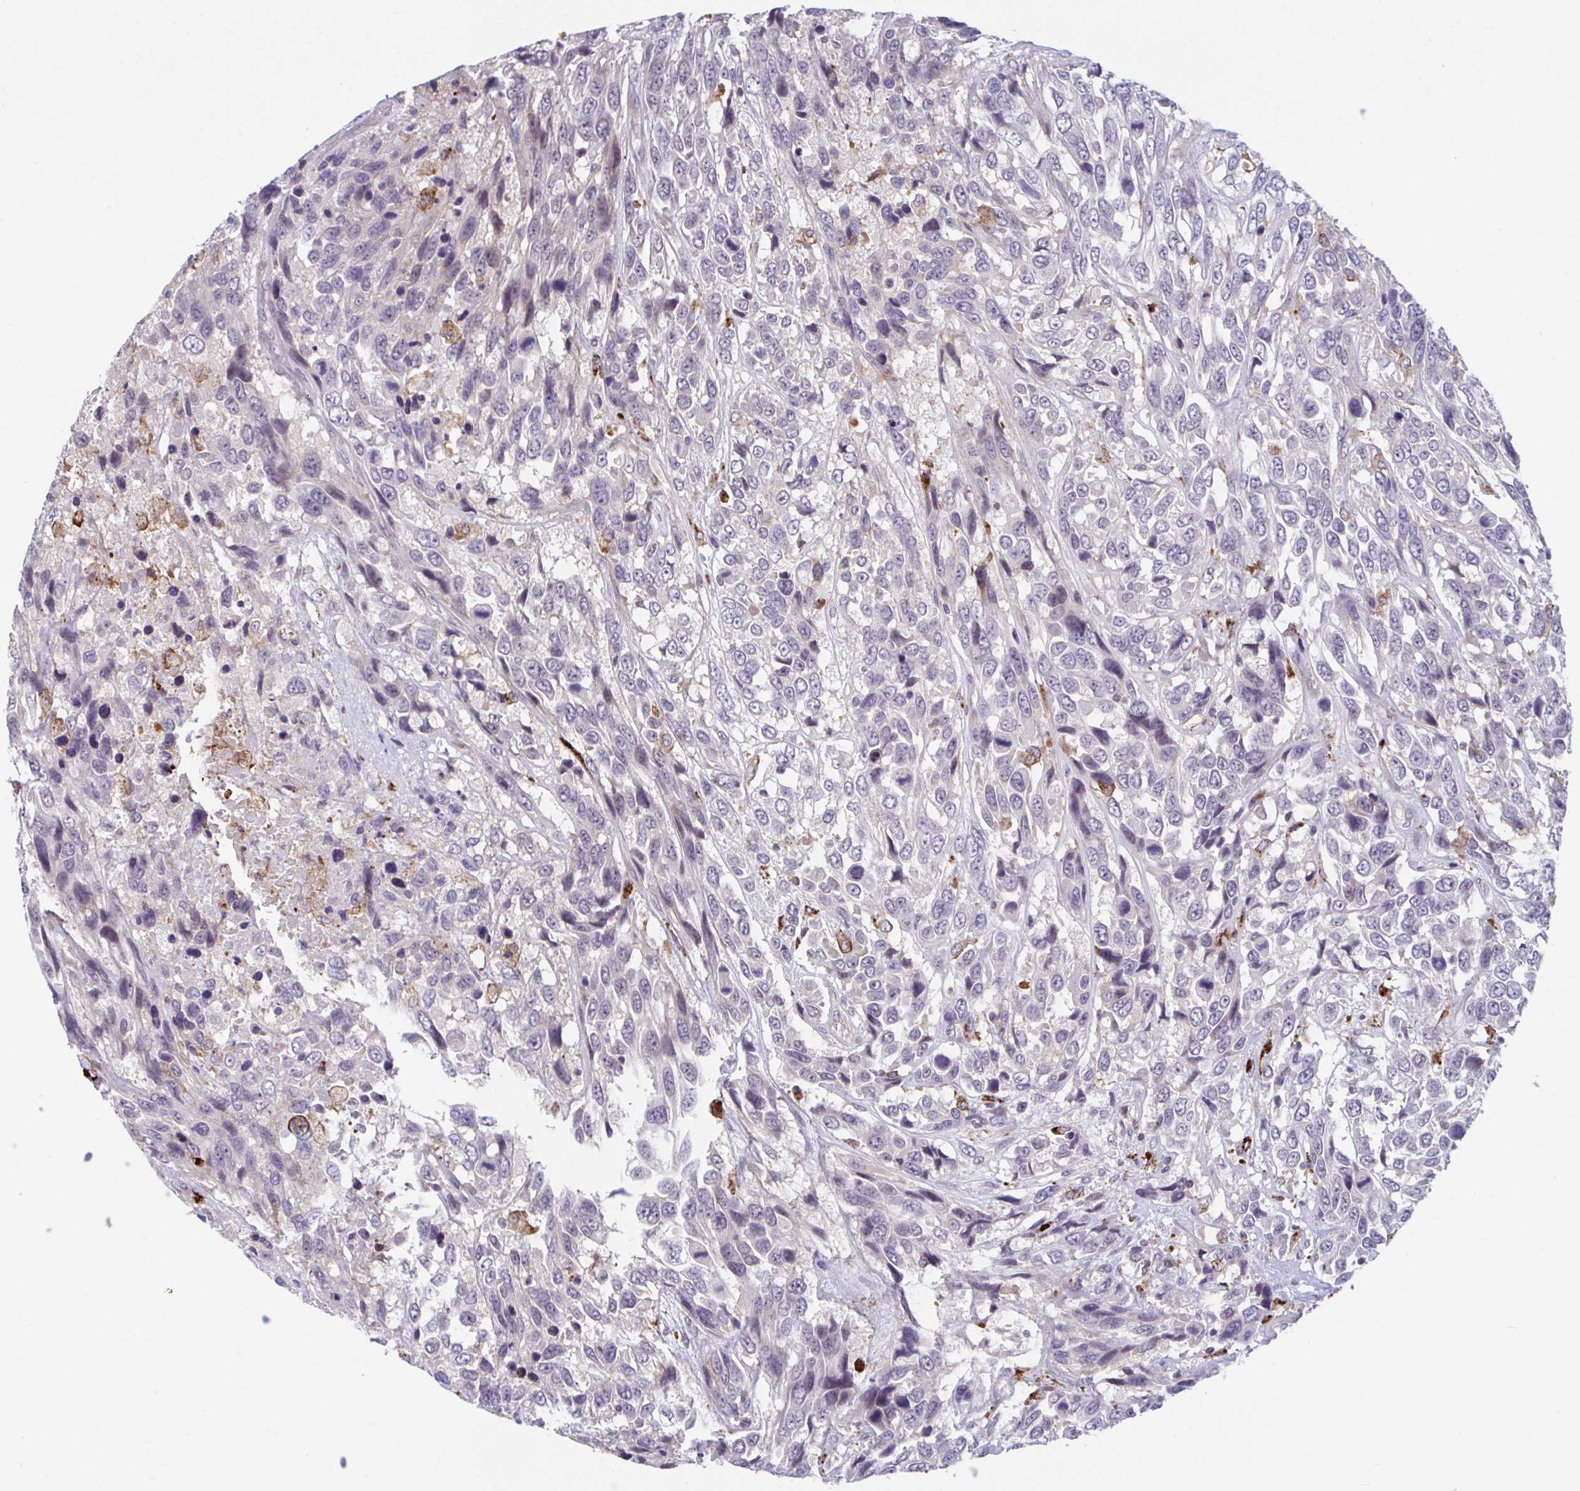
{"staining": {"intensity": "negative", "quantity": "none", "location": "none"}, "tissue": "urothelial cancer", "cell_type": "Tumor cells", "image_type": "cancer", "snomed": [{"axis": "morphology", "description": "Urothelial carcinoma, High grade"}, {"axis": "topography", "description": "Urinary bladder"}], "caption": "Immunohistochemical staining of human high-grade urothelial carcinoma shows no significant positivity in tumor cells.", "gene": "ADAT3", "patient": {"sex": "female", "age": 70}}